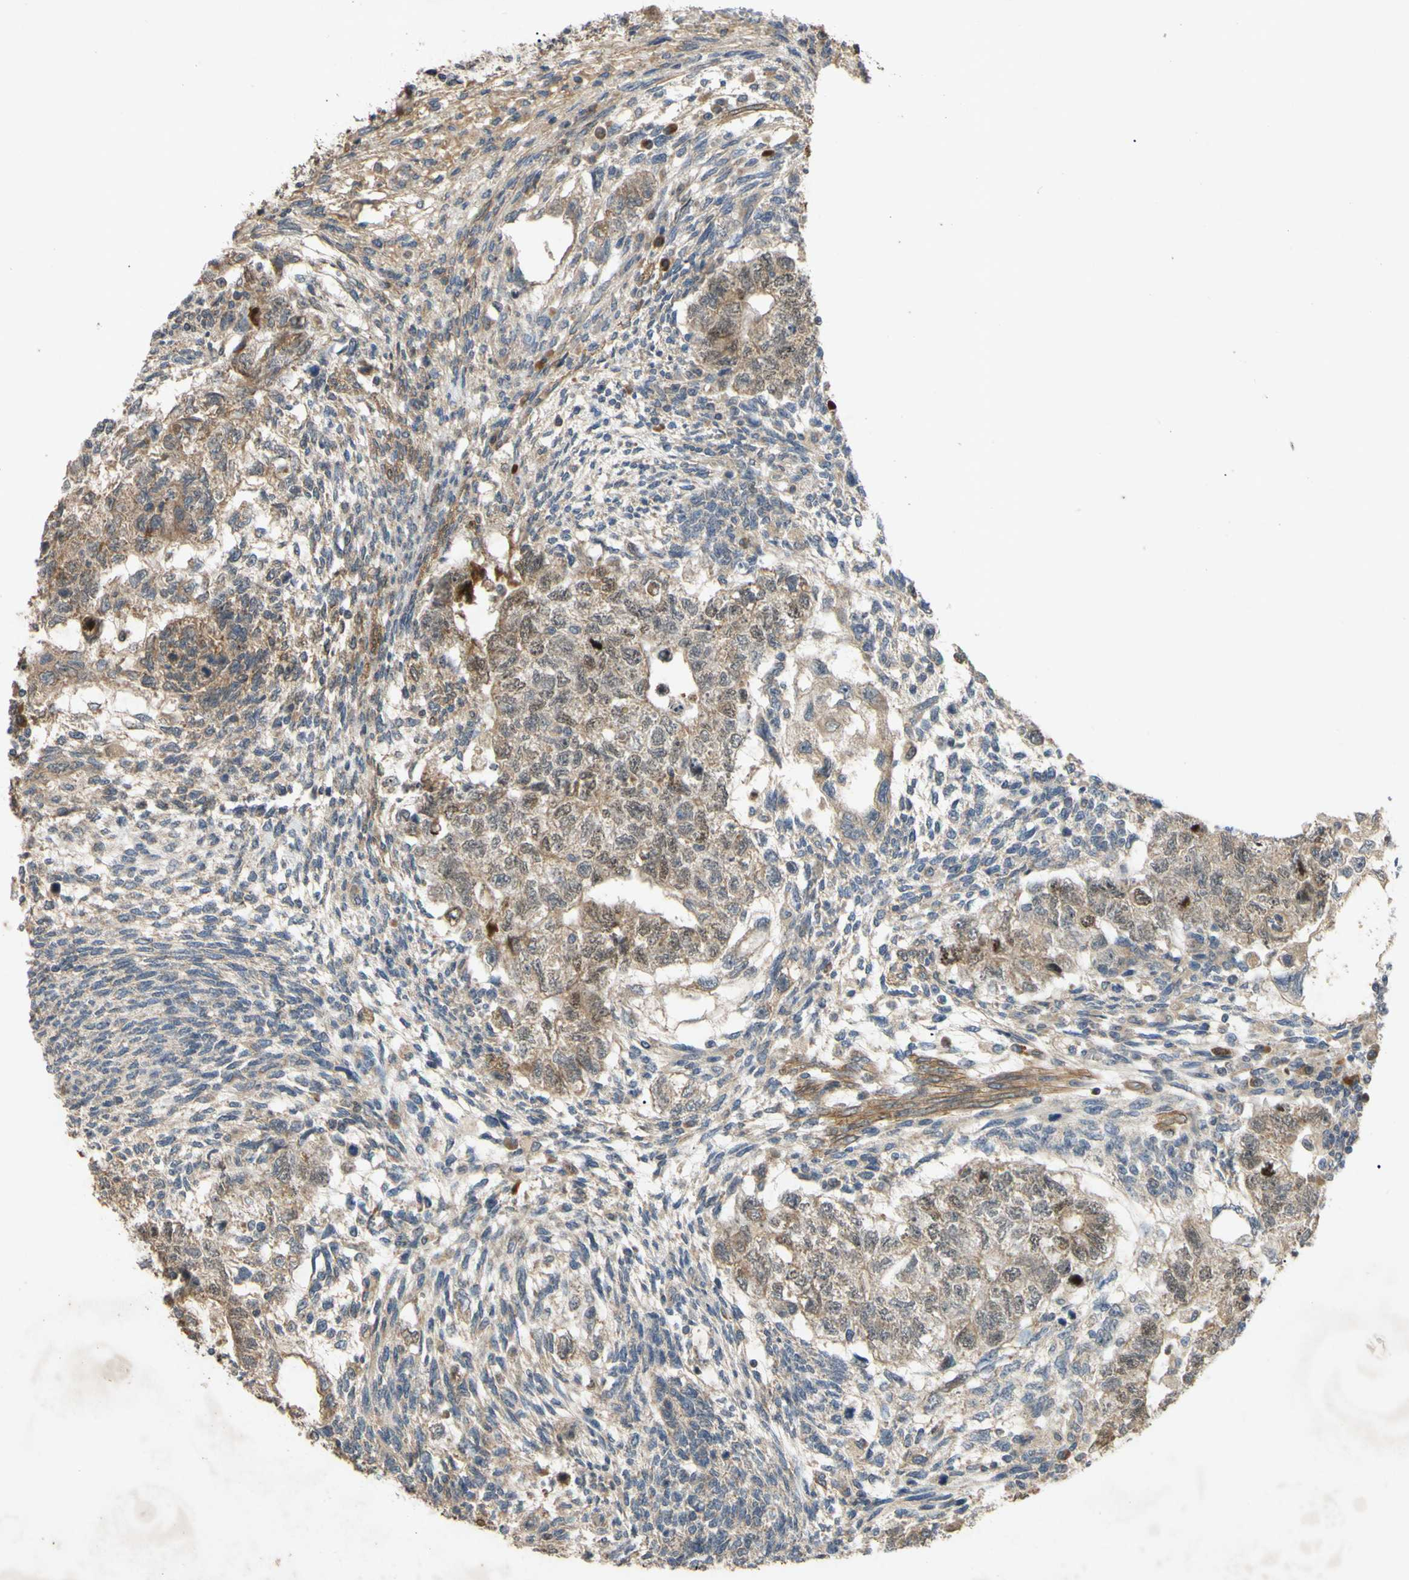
{"staining": {"intensity": "moderate", "quantity": ">75%", "location": "cytoplasmic/membranous"}, "tissue": "testis cancer", "cell_type": "Tumor cells", "image_type": "cancer", "snomed": [{"axis": "morphology", "description": "Normal tissue, NOS"}, {"axis": "morphology", "description": "Carcinoma, Embryonal, NOS"}, {"axis": "topography", "description": "Testis"}], "caption": "Human testis cancer (embryonal carcinoma) stained with a protein marker demonstrates moderate staining in tumor cells.", "gene": "PARD6A", "patient": {"sex": "male", "age": 36}}